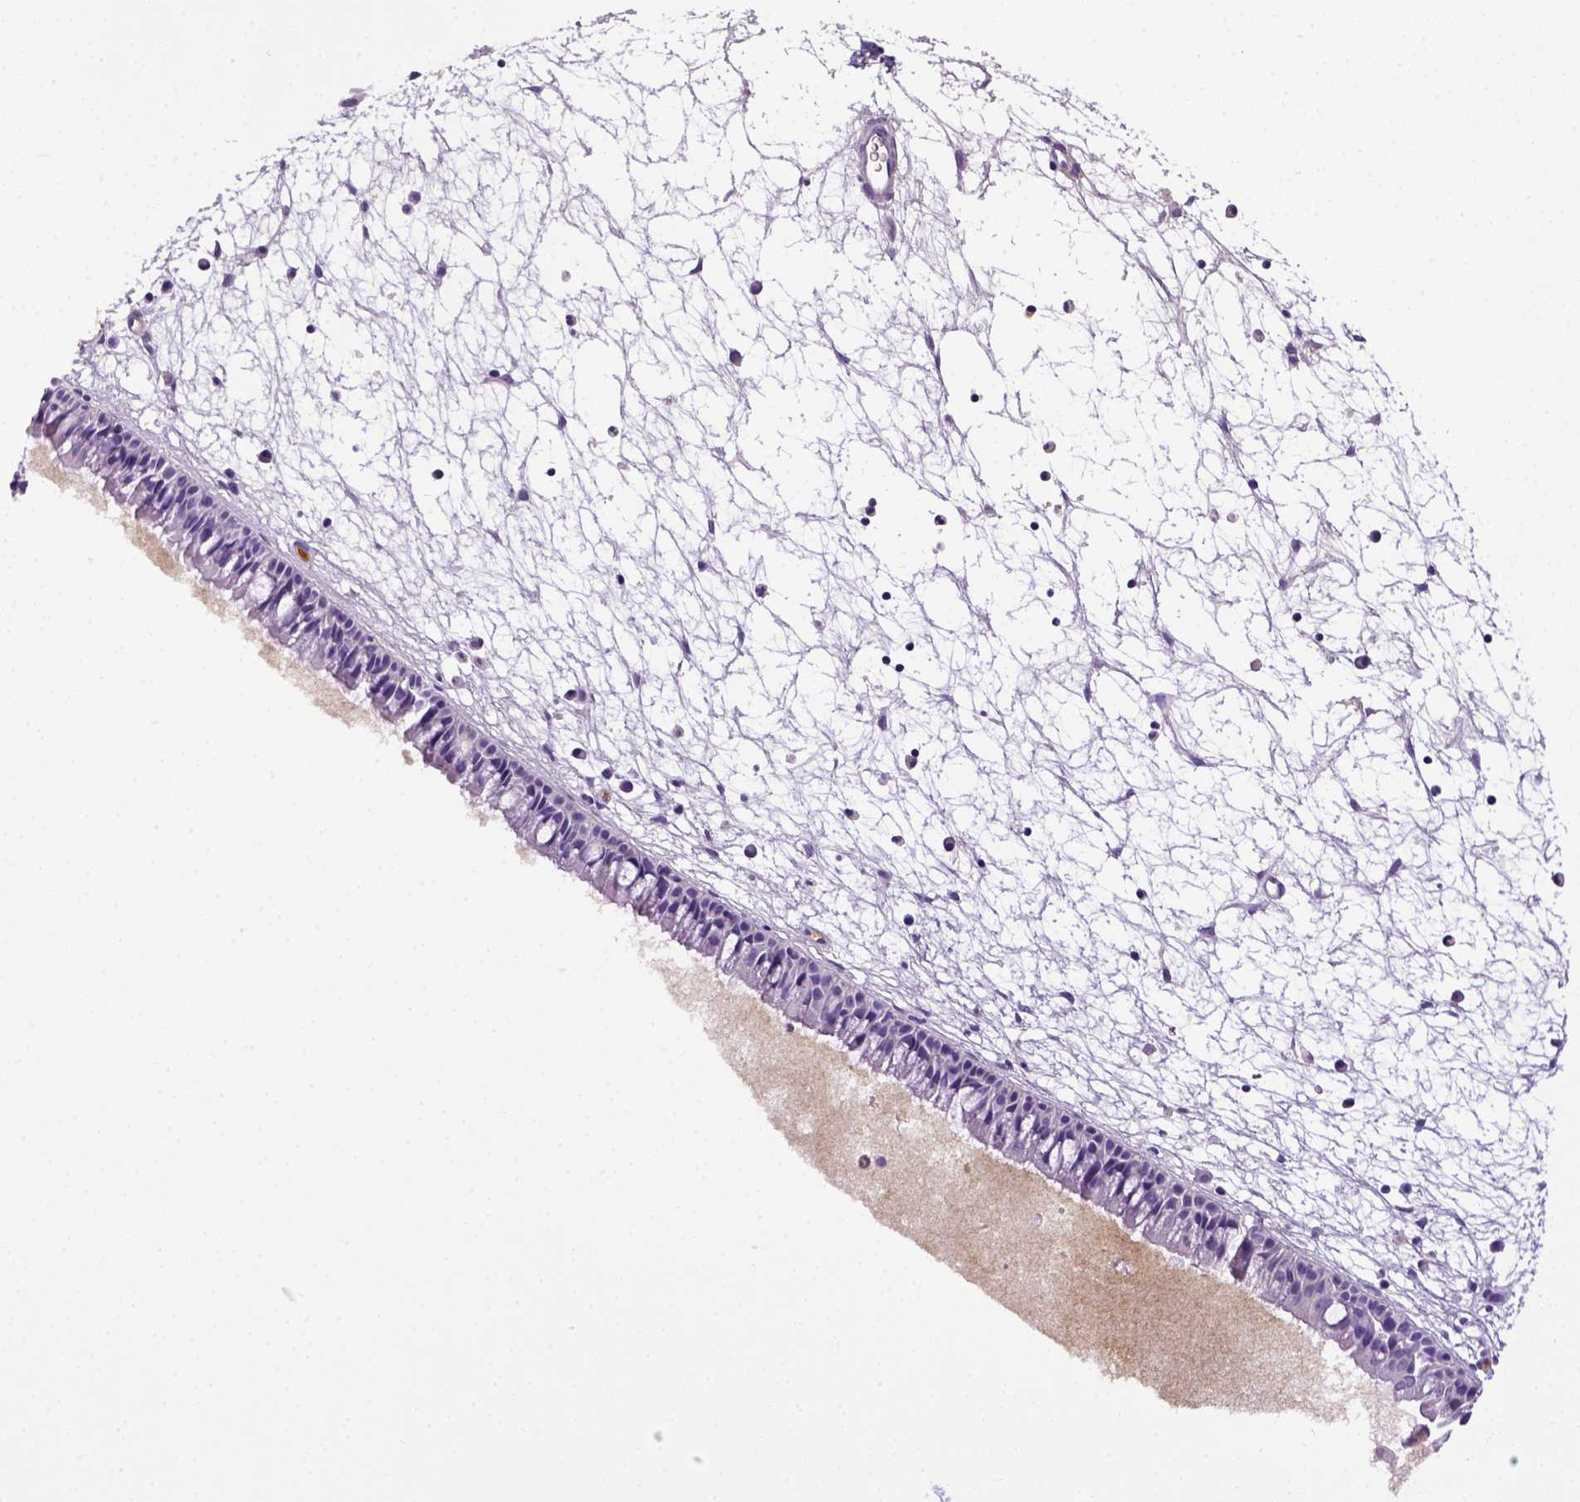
{"staining": {"intensity": "negative", "quantity": "none", "location": "none"}, "tissue": "nasopharynx", "cell_type": "Respiratory epithelial cells", "image_type": "normal", "snomed": [{"axis": "morphology", "description": "Normal tissue, NOS"}, {"axis": "topography", "description": "Nasopharynx"}], "caption": "An immunohistochemistry histopathology image of normal nasopharynx is shown. There is no staining in respiratory epithelial cells of nasopharynx. (Immunohistochemistry (ihc), brightfield microscopy, high magnification).", "gene": "ITIH4", "patient": {"sex": "male", "age": 61}}